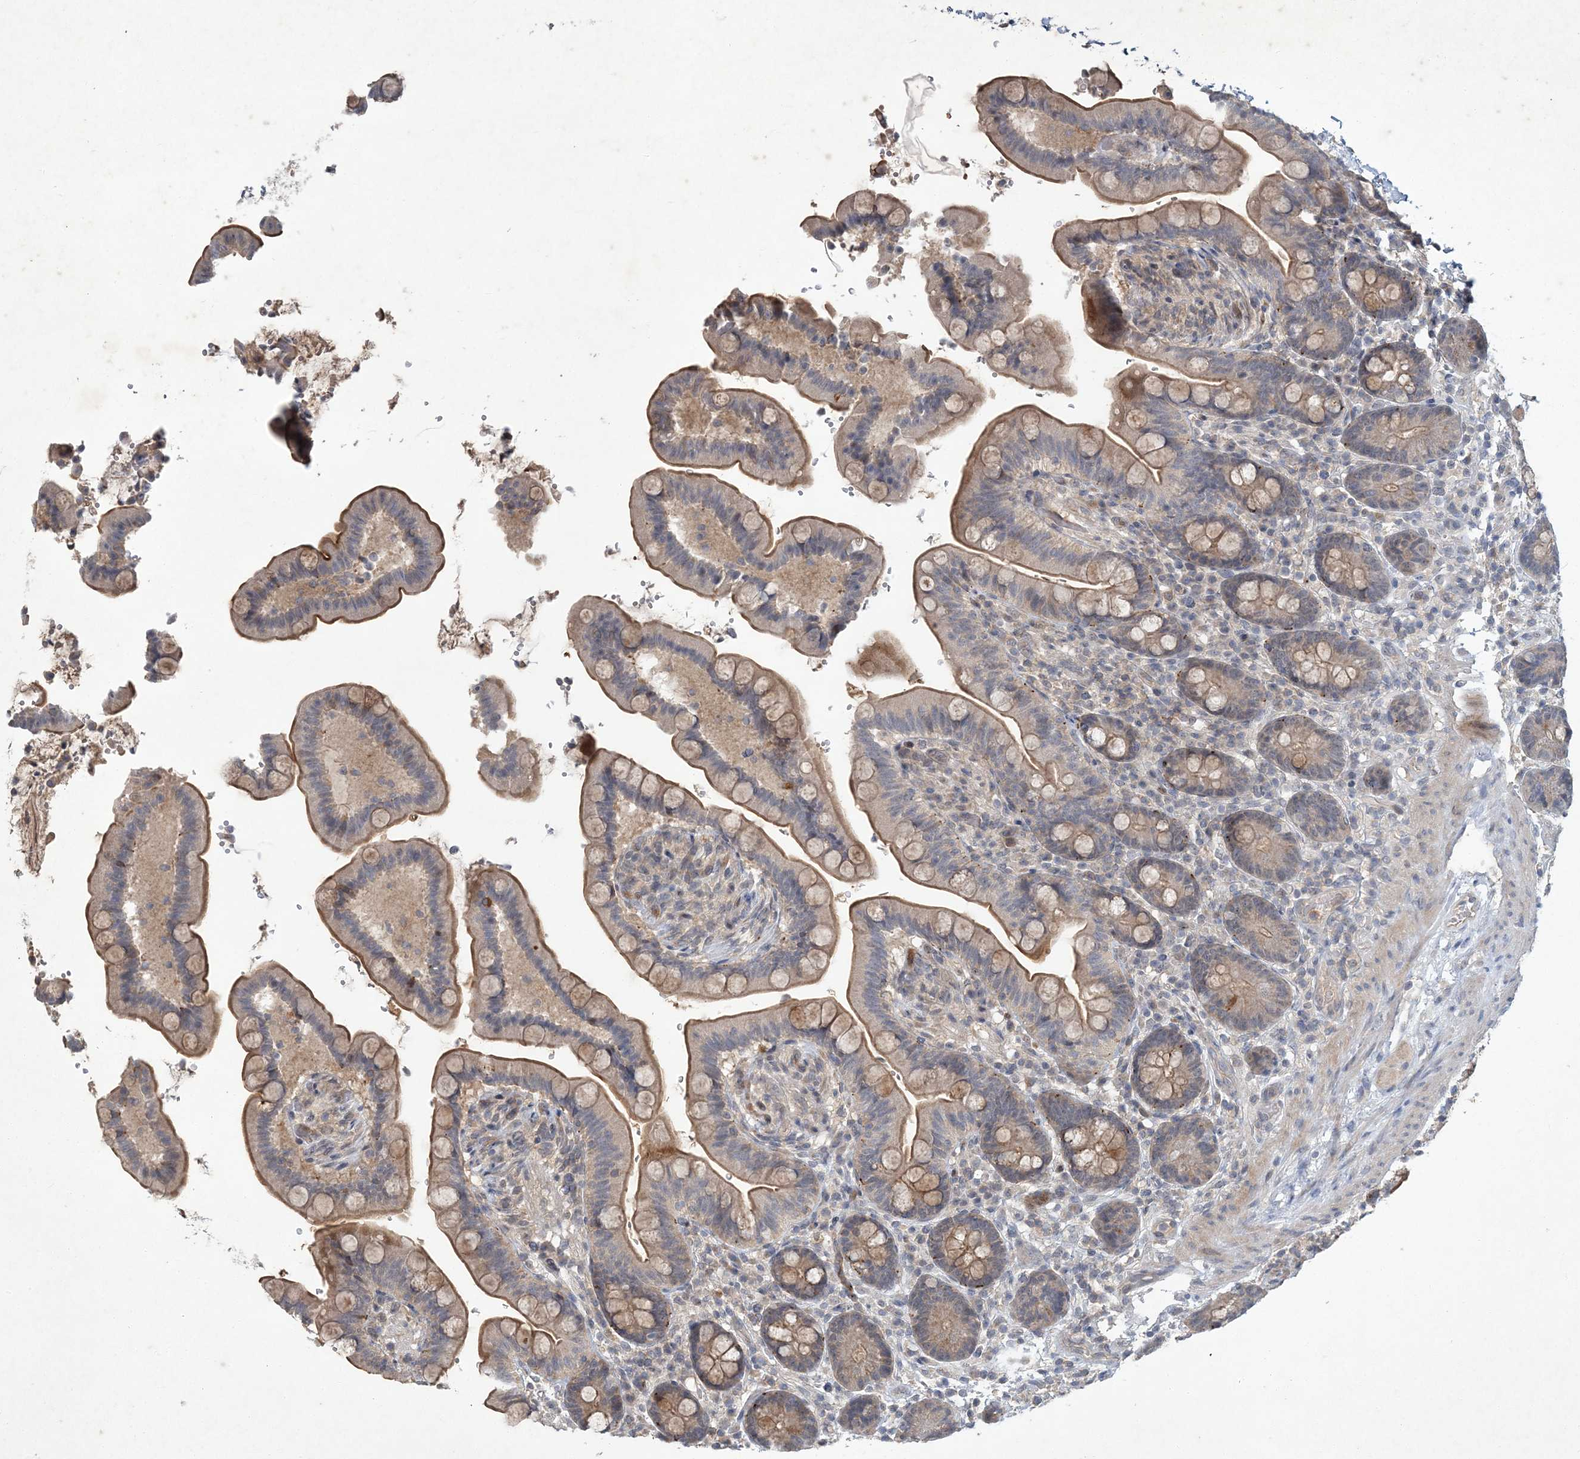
{"staining": {"intensity": "weak", "quantity": ">75%", "location": "cytoplasmic/membranous"}, "tissue": "colon", "cell_type": "Endothelial cells", "image_type": "normal", "snomed": [{"axis": "morphology", "description": "Normal tissue, NOS"}, {"axis": "topography", "description": "Smooth muscle"}, {"axis": "topography", "description": "Colon"}], "caption": "High-magnification brightfield microscopy of normal colon stained with DAB (brown) and counterstained with hematoxylin (blue). endothelial cells exhibit weak cytoplasmic/membranous positivity is present in approximately>75% of cells. Ihc stains the protein in brown and the nuclei are stained blue.", "gene": "RNF25", "patient": {"sex": "male", "age": 73}}